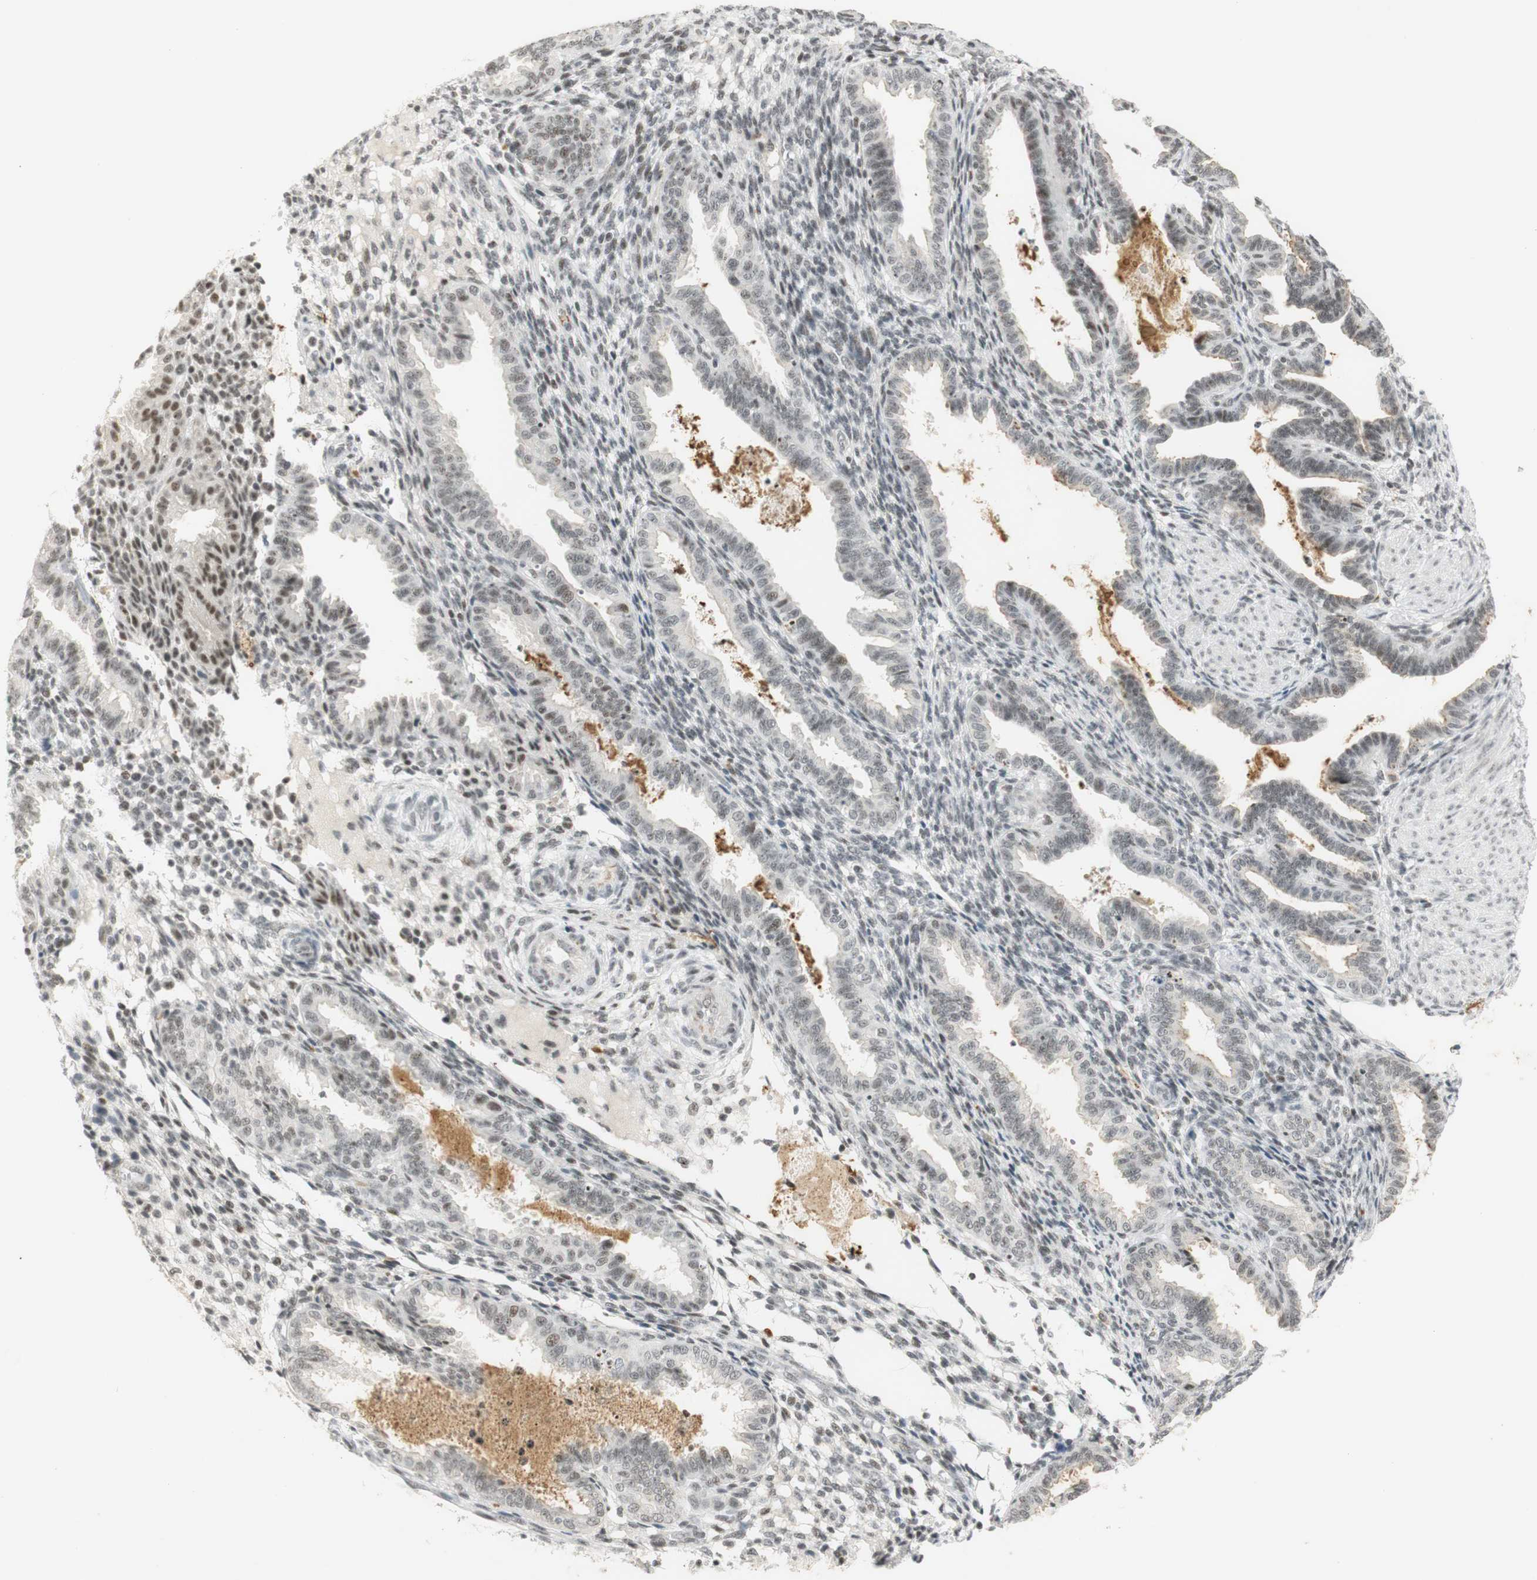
{"staining": {"intensity": "moderate", "quantity": "<25%", "location": "nuclear"}, "tissue": "endometrium", "cell_type": "Cells in endometrial stroma", "image_type": "normal", "snomed": [{"axis": "morphology", "description": "Normal tissue, NOS"}, {"axis": "topography", "description": "Endometrium"}], "caption": "This micrograph demonstrates IHC staining of benign human endometrium, with low moderate nuclear expression in approximately <25% of cells in endometrial stroma.", "gene": "IRF1", "patient": {"sex": "female", "age": 33}}